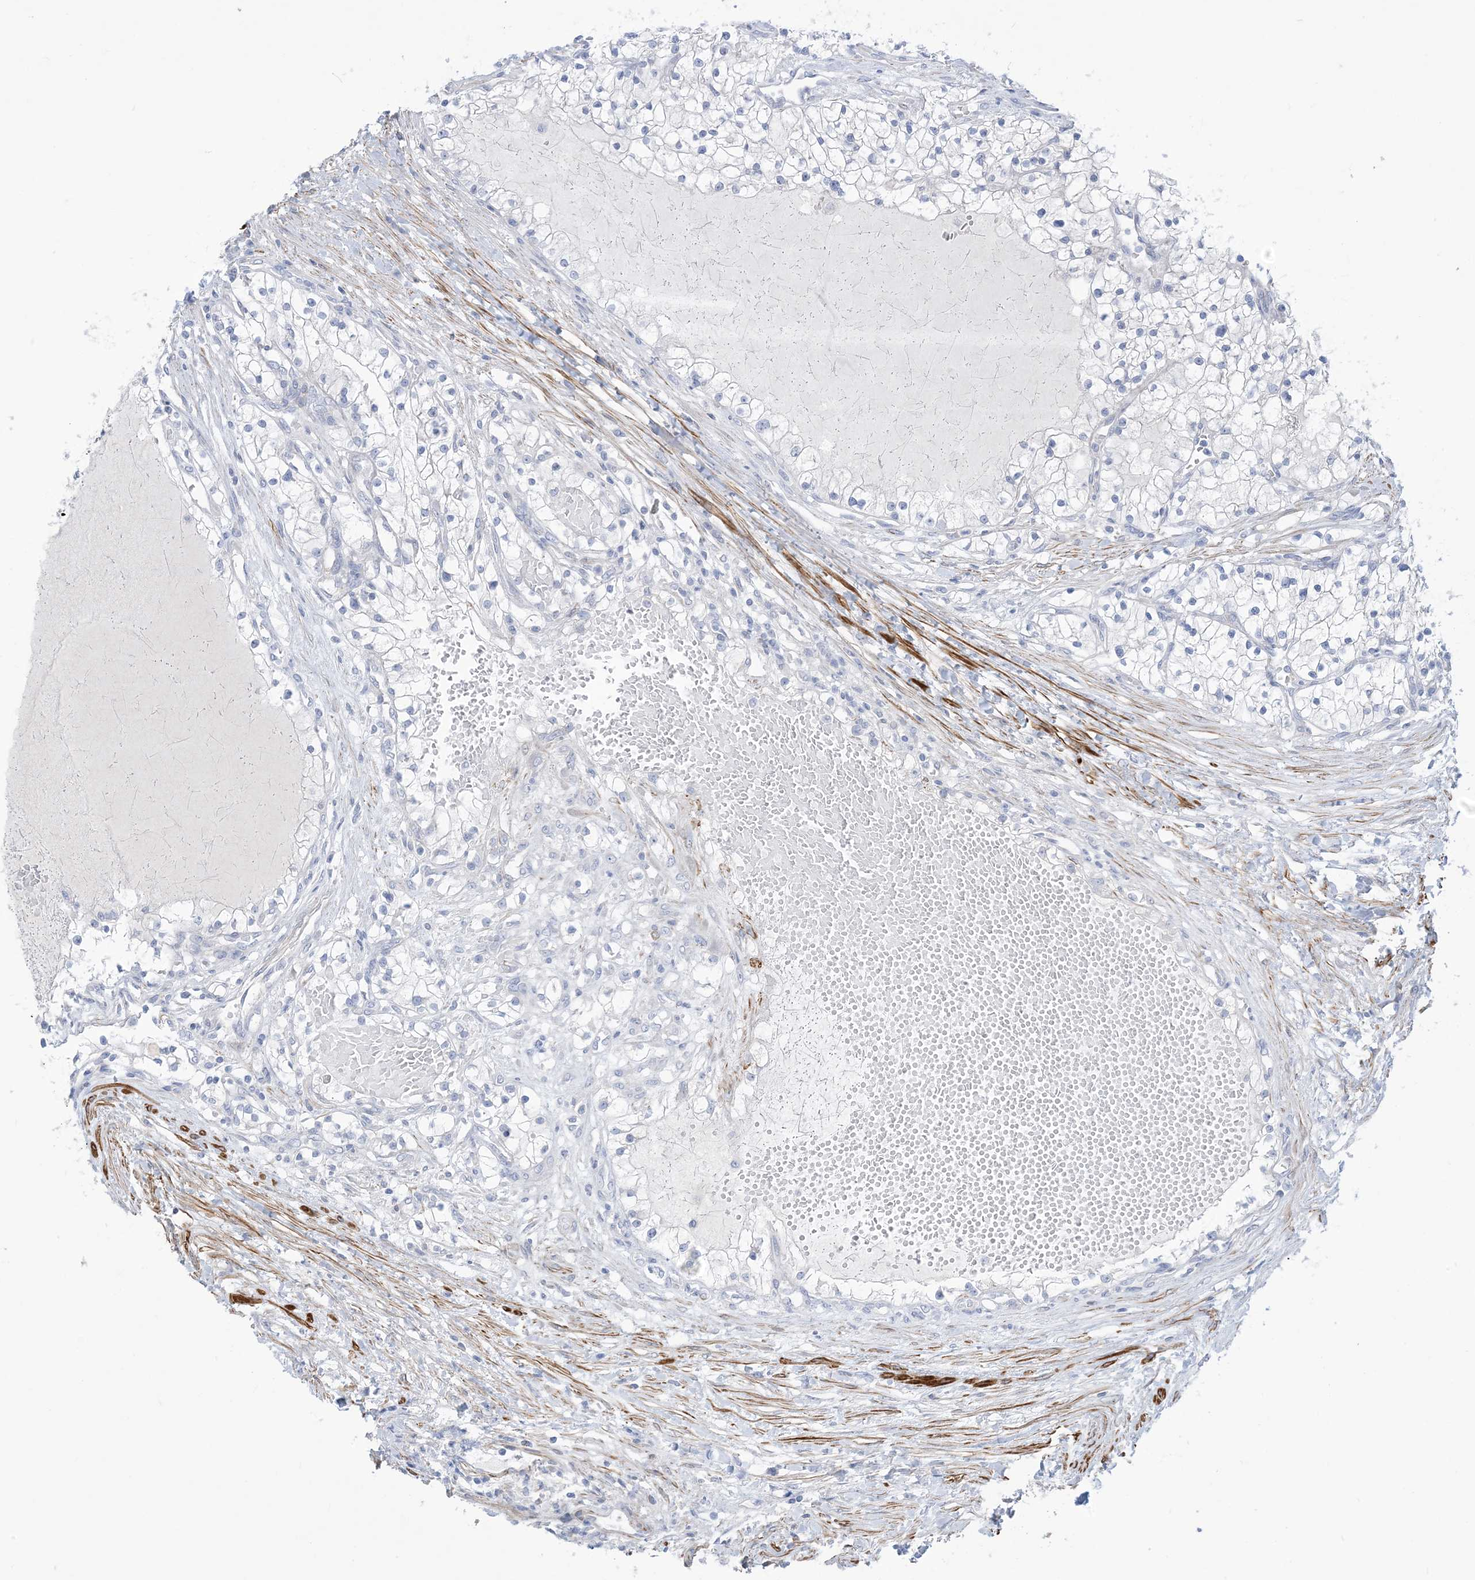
{"staining": {"intensity": "negative", "quantity": "none", "location": "none"}, "tissue": "renal cancer", "cell_type": "Tumor cells", "image_type": "cancer", "snomed": [{"axis": "morphology", "description": "Normal tissue, NOS"}, {"axis": "morphology", "description": "Adenocarcinoma, NOS"}, {"axis": "topography", "description": "Kidney"}], "caption": "High power microscopy photomicrograph of an IHC micrograph of renal cancer (adenocarcinoma), revealing no significant staining in tumor cells. (Immunohistochemistry, brightfield microscopy, high magnification).", "gene": "MARS2", "patient": {"sex": "male", "age": 68}}